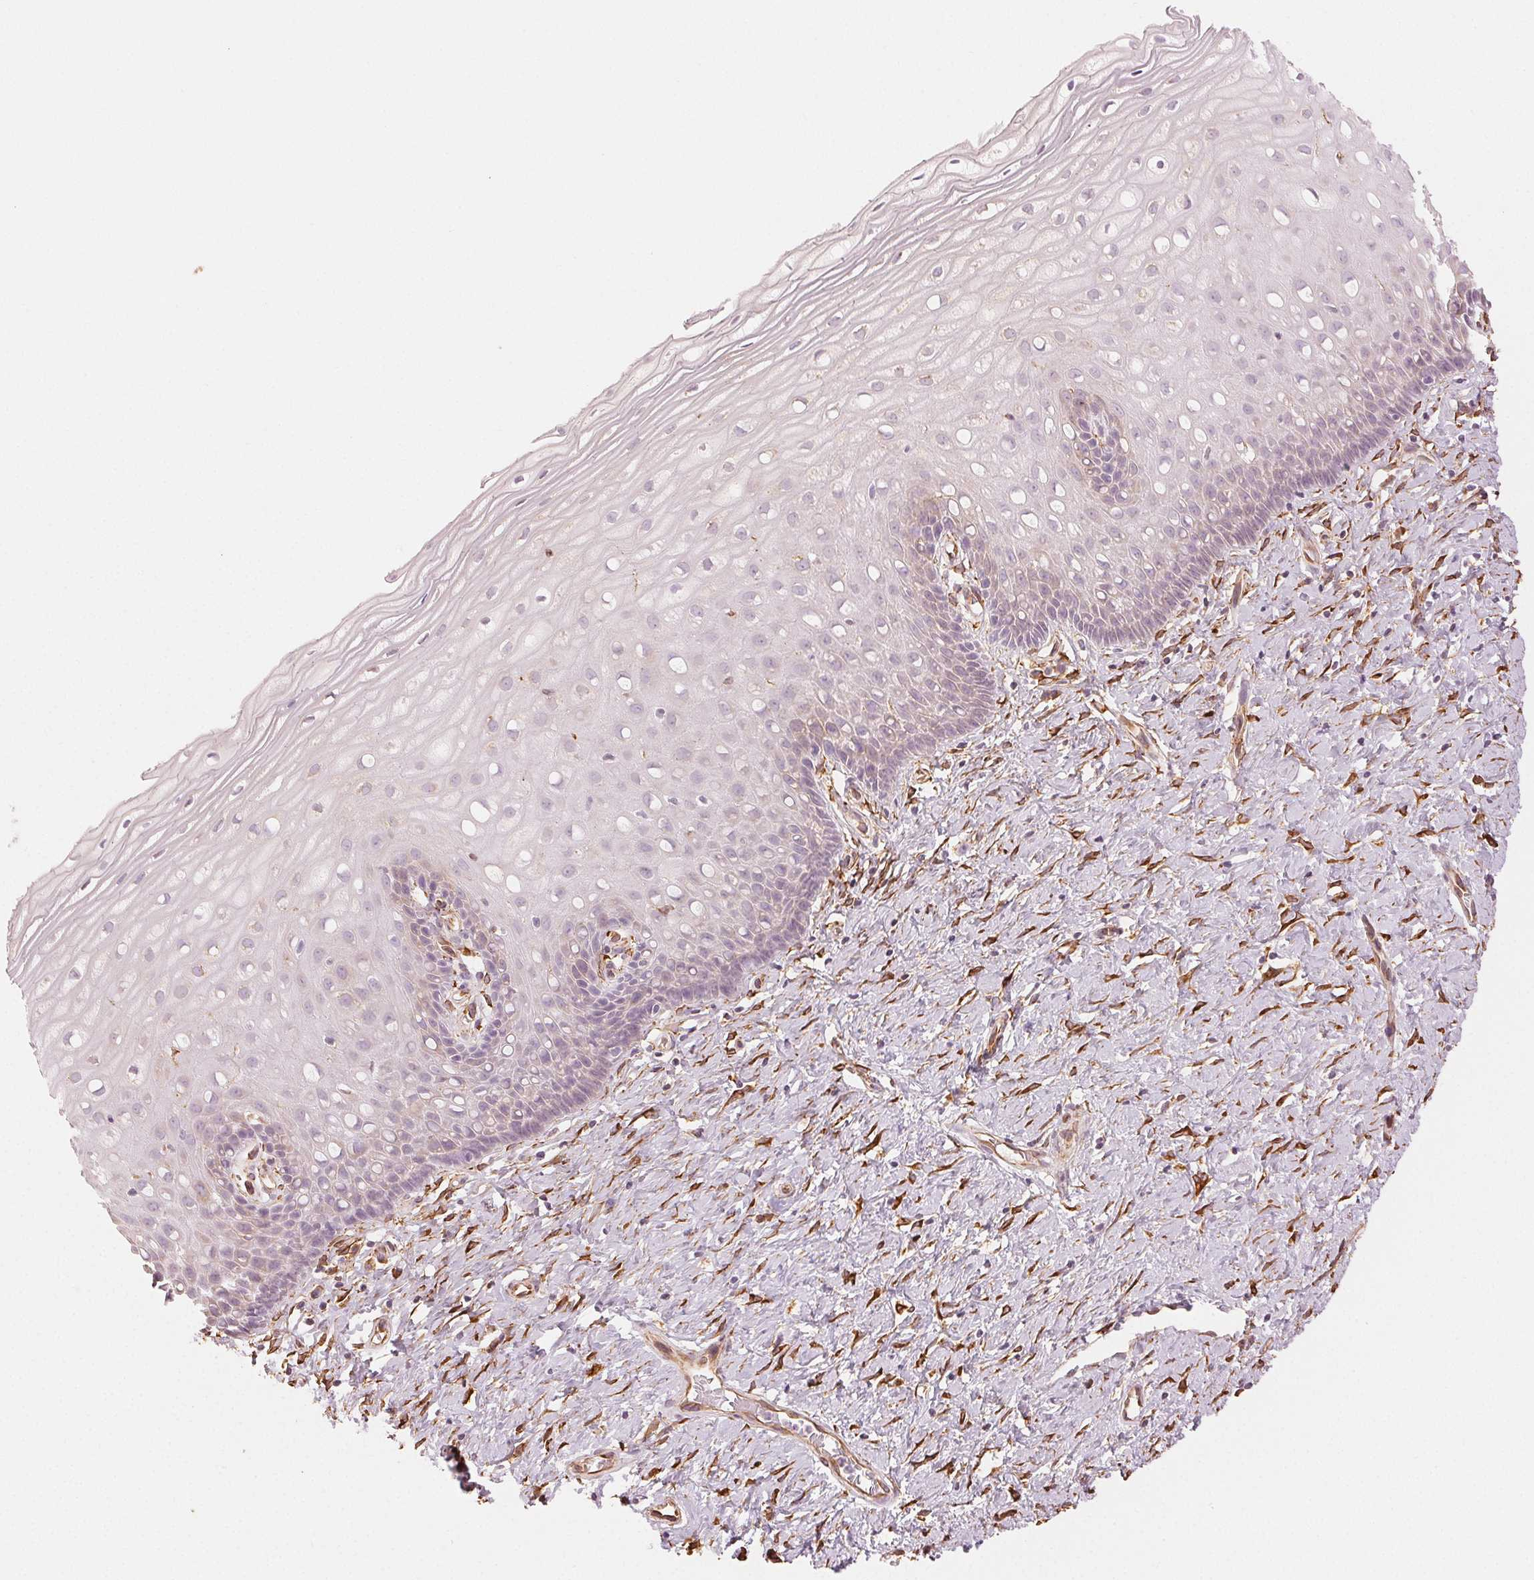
{"staining": {"intensity": "weak", "quantity": ">75%", "location": "cytoplasmic/membranous"}, "tissue": "cervix", "cell_type": "Glandular cells", "image_type": "normal", "snomed": [{"axis": "morphology", "description": "Normal tissue, NOS"}, {"axis": "topography", "description": "Cervix"}], "caption": "Cervix stained with IHC exhibits weak cytoplasmic/membranous staining in about >75% of glandular cells. (Stains: DAB (3,3'-diaminobenzidine) in brown, nuclei in blue, Microscopy: brightfield microscopy at high magnification).", "gene": "RCN3", "patient": {"sex": "female", "age": 37}}